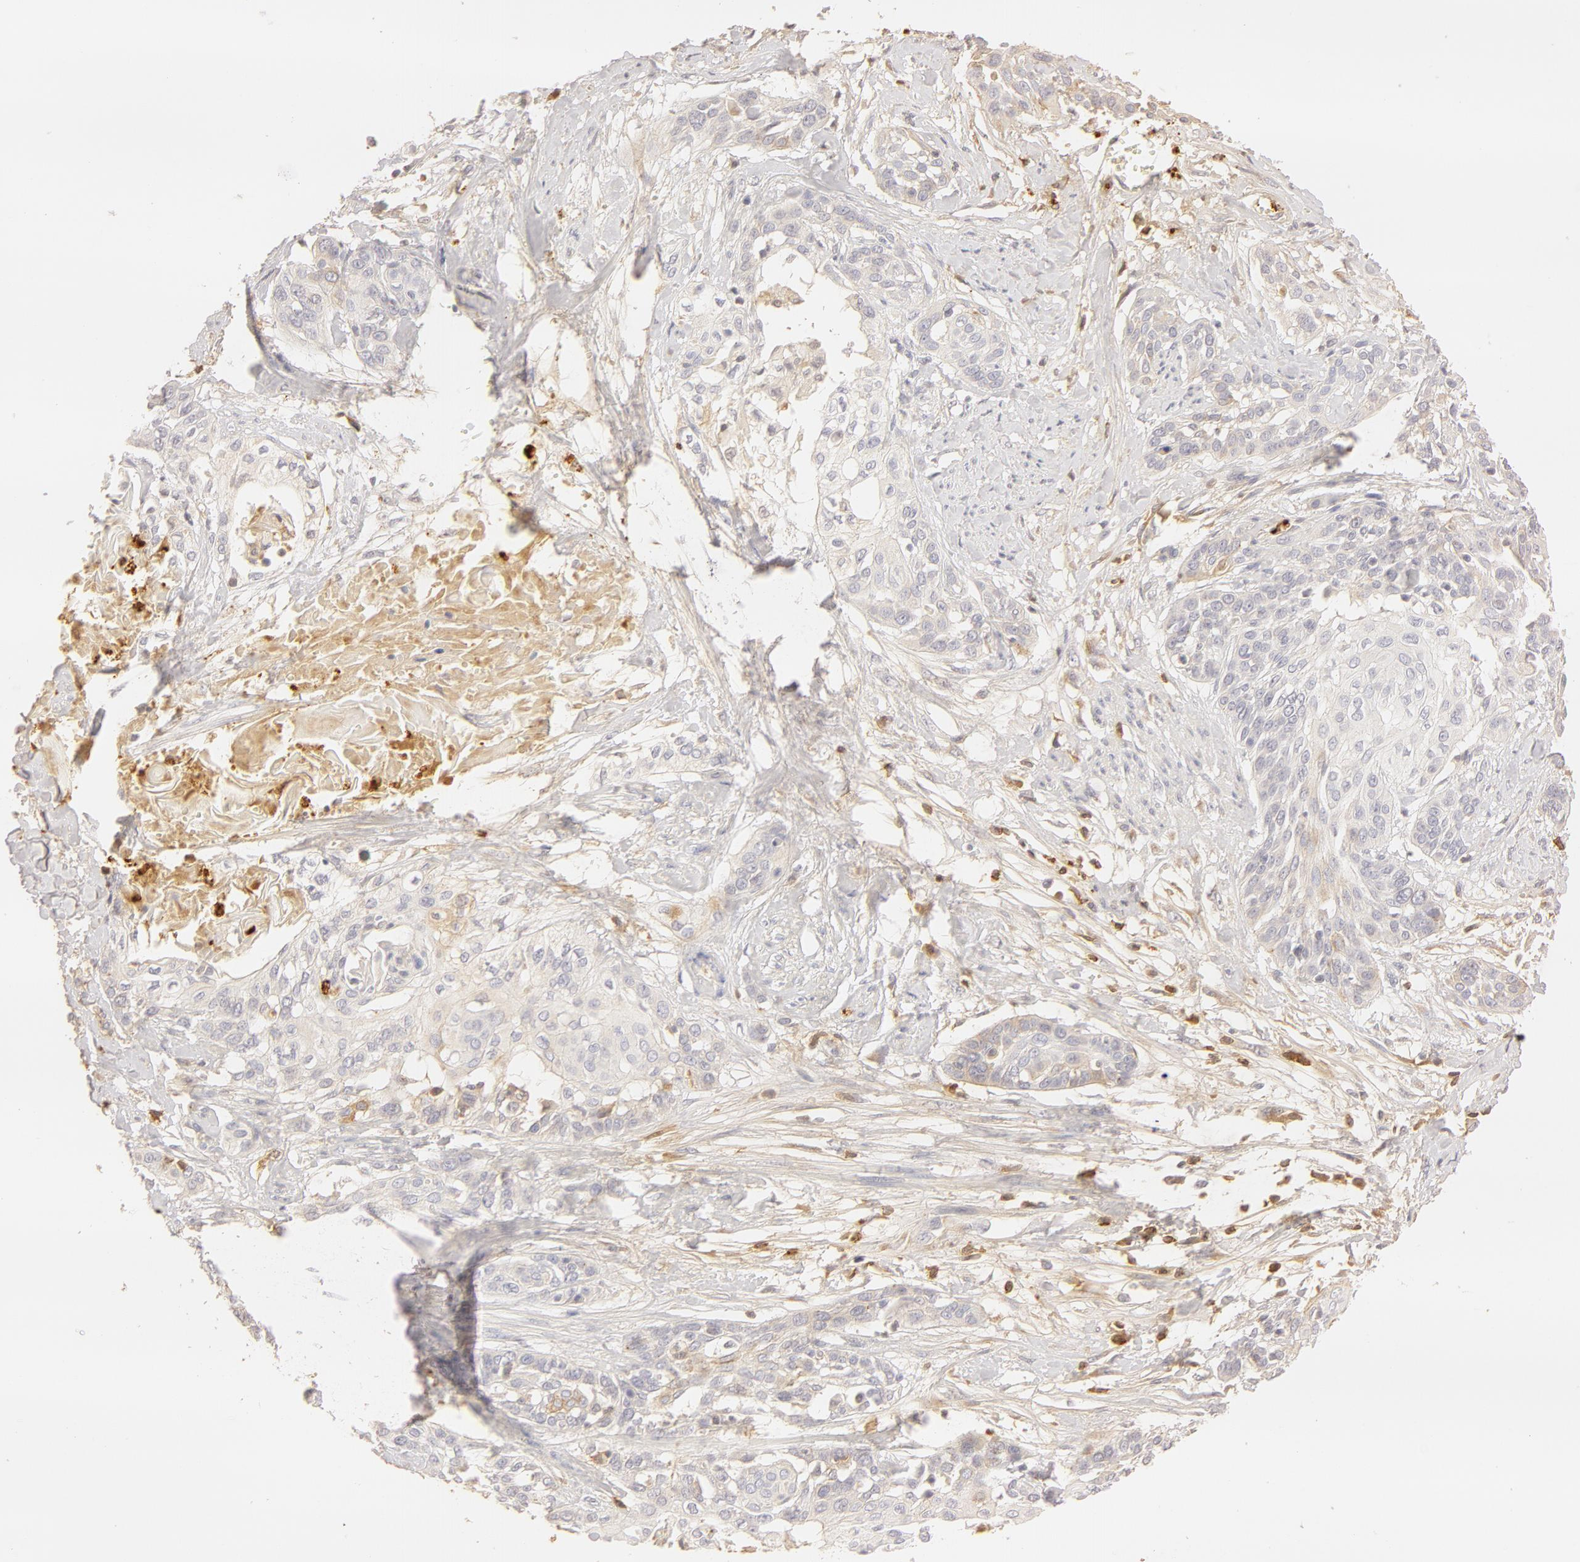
{"staining": {"intensity": "negative", "quantity": "none", "location": "none"}, "tissue": "cervical cancer", "cell_type": "Tumor cells", "image_type": "cancer", "snomed": [{"axis": "morphology", "description": "Squamous cell carcinoma, NOS"}, {"axis": "topography", "description": "Cervix"}], "caption": "Image shows no protein expression in tumor cells of cervical cancer (squamous cell carcinoma) tissue.", "gene": "C1R", "patient": {"sex": "female", "age": 57}}